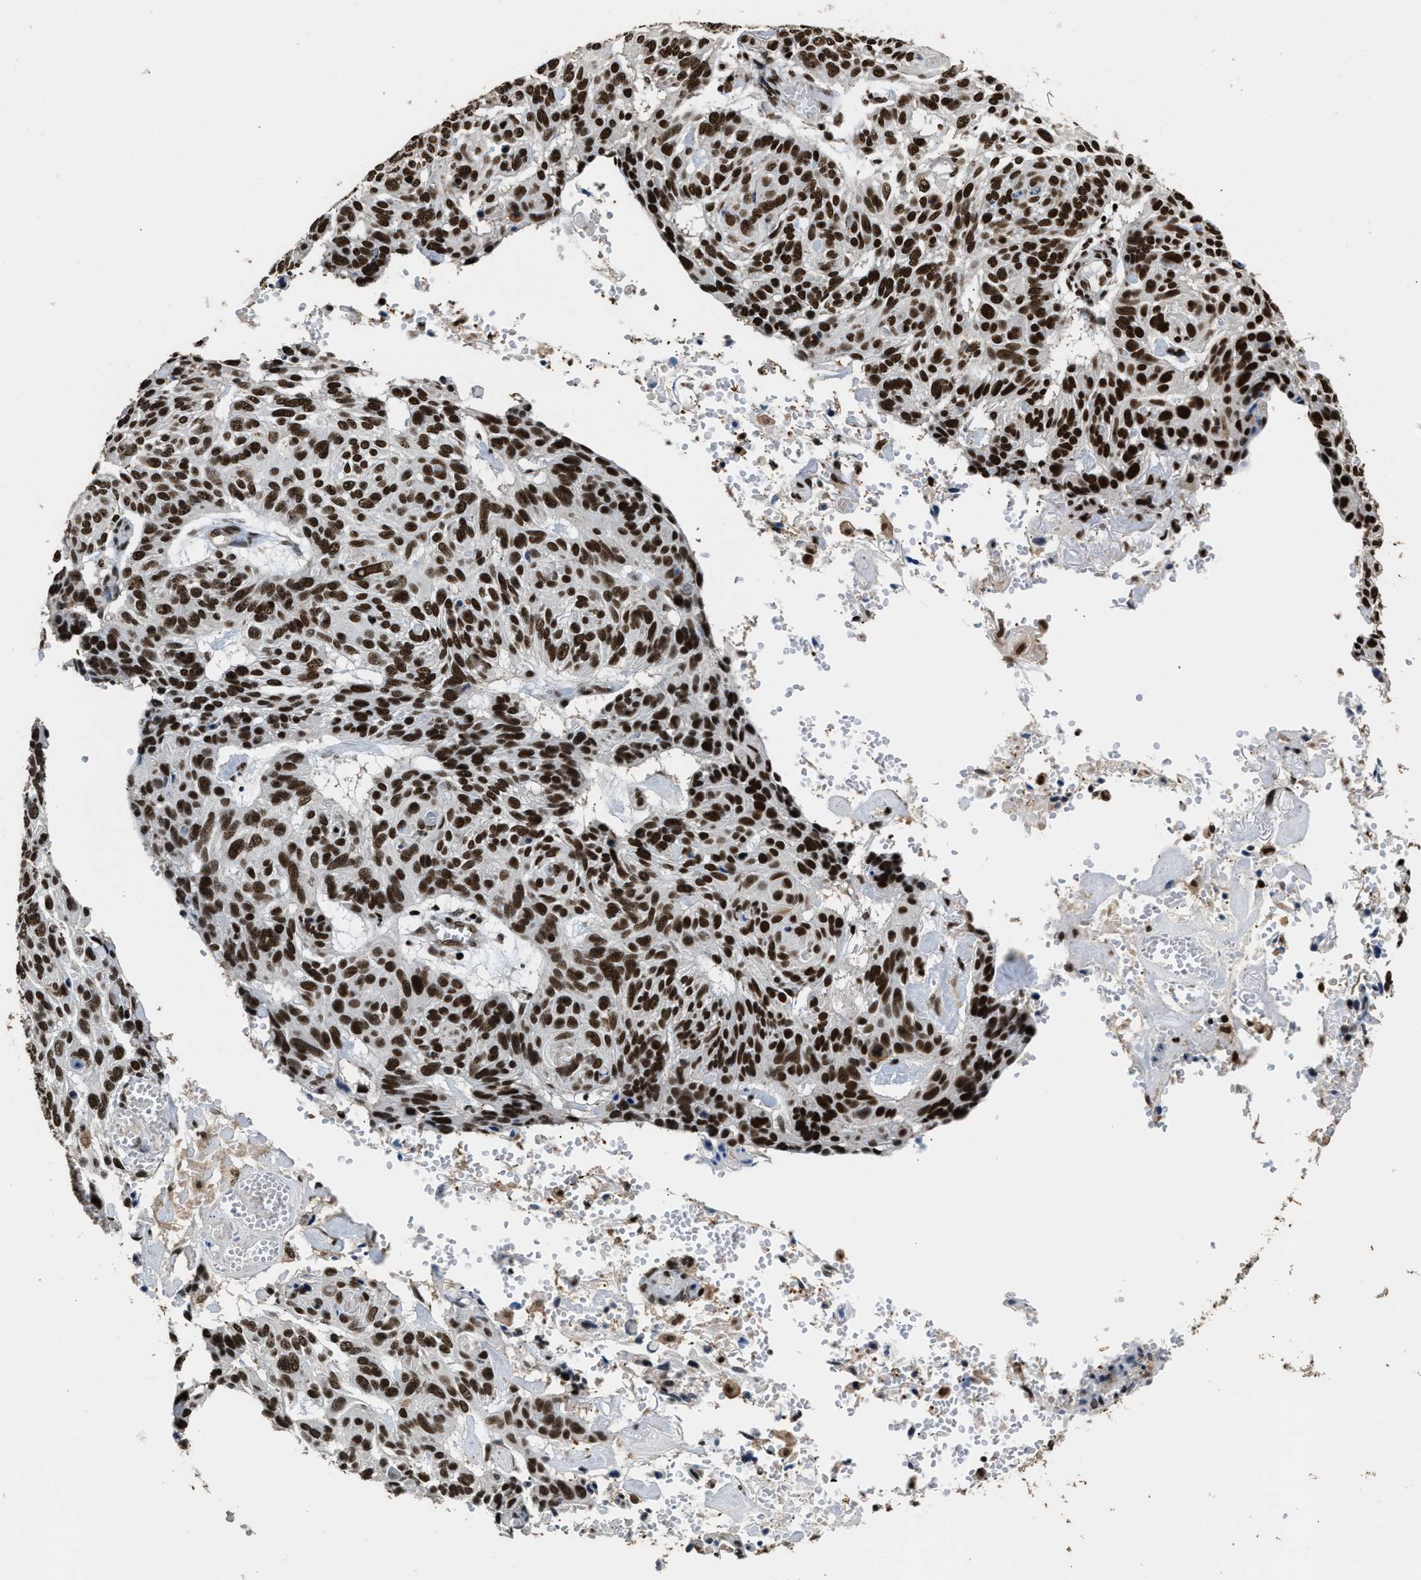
{"staining": {"intensity": "strong", "quantity": ">75%", "location": "nuclear"}, "tissue": "skin cancer", "cell_type": "Tumor cells", "image_type": "cancer", "snomed": [{"axis": "morphology", "description": "Basal cell carcinoma"}, {"axis": "topography", "description": "Skin"}], "caption": "Skin cancer (basal cell carcinoma) stained with immunohistochemistry shows strong nuclear staining in about >75% of tumor cells. Nuclei are stained in blue.", "gene": "RAD21", "patient": {"sex": "male", "age": 85}}